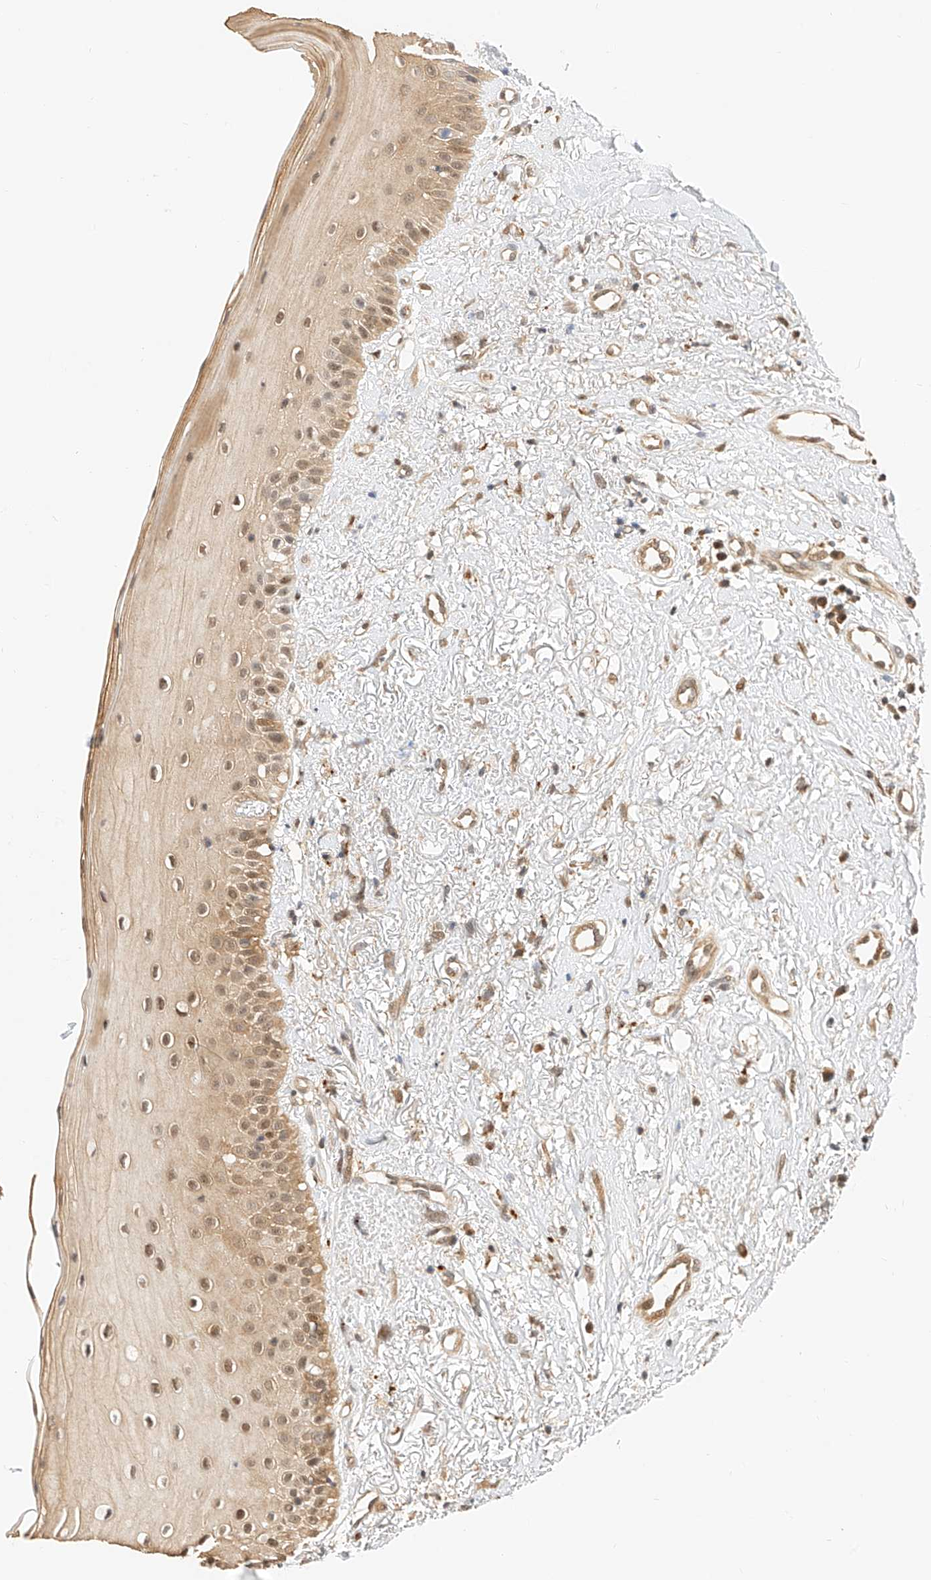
{"staining": {"intensity": "moderate", "quantity": ">75%", "location": "cytoplasmic/membranous,nuclear"}, "tissue": "oral mucosa", "cell_type": "Squamous epithelial cells", "image_type": "normal", "snomed": [{"axis": "morphology", "description": "Normal tissue, NOS"}, {"axis": "topography", "description": "Oral tissue"}], "caption": "Unremarkable oral mucosa was stained to show a protein in brown. There is medium levels of moderate cytoplasmic/membranous,nuclear positivity in approximately >75% of squamous epithelial cells.", "gene": "EIF4H", "patient": {"sex": "female", "age": 63}}